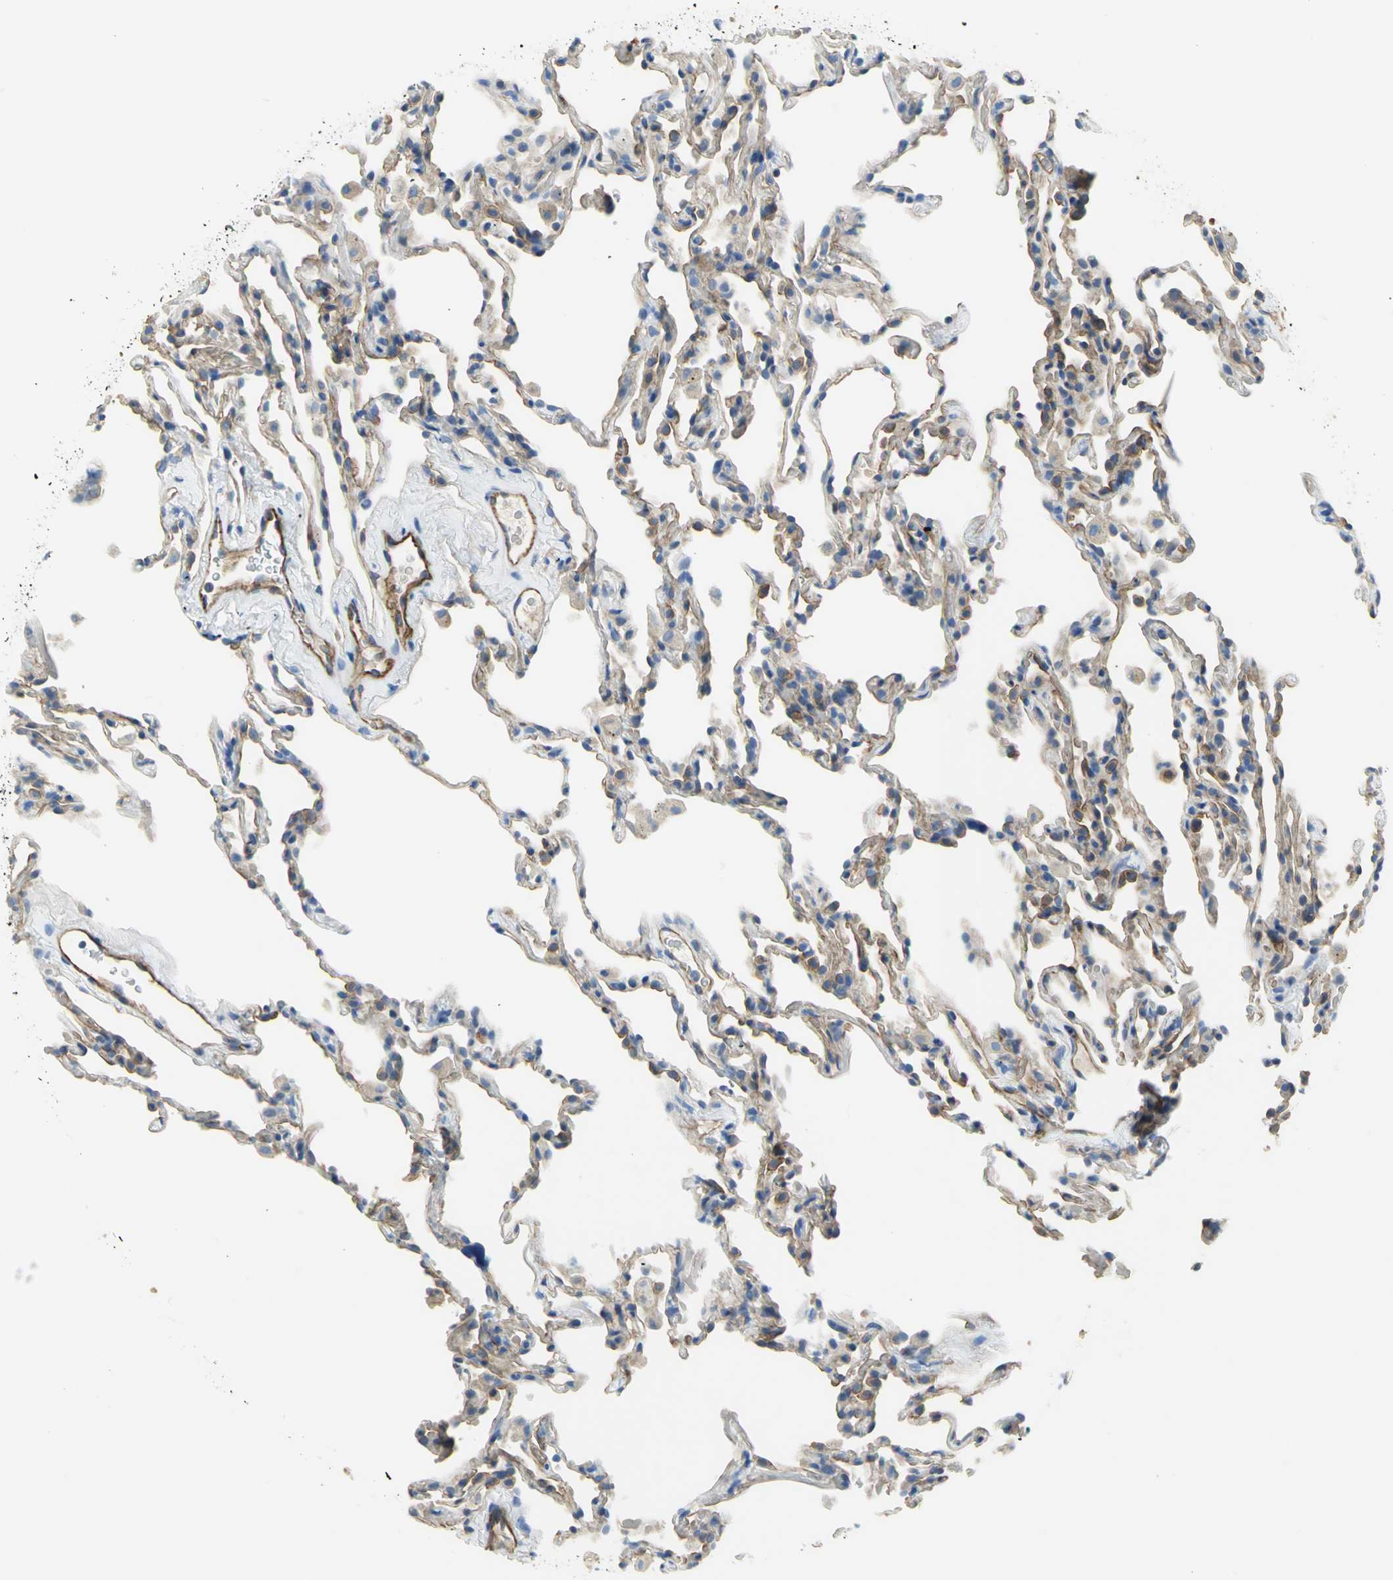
{"staining": {"intensity": "weak", "quantity": "25%-75%", "location": "cytoplasmic/membranous"}, "tissue": "lung", "cell_type": "Alveolar cells", "image_type": "normal", "snomed": [{"axis": "morphology", "description": "Normal tissue, NOS"}, {"axis": "morphology", "description": "Soft tissue tumor metastatic"}, {"axis": "topography", "description": "Lung"}], "caption": "Weak cytoplasmic/membranous positivity for a protein is present in about 25%-75% of alveolar cells of benign lung using IHC.", "gene": "FLNB", "patient": {"sex": "male", "age": 59}}